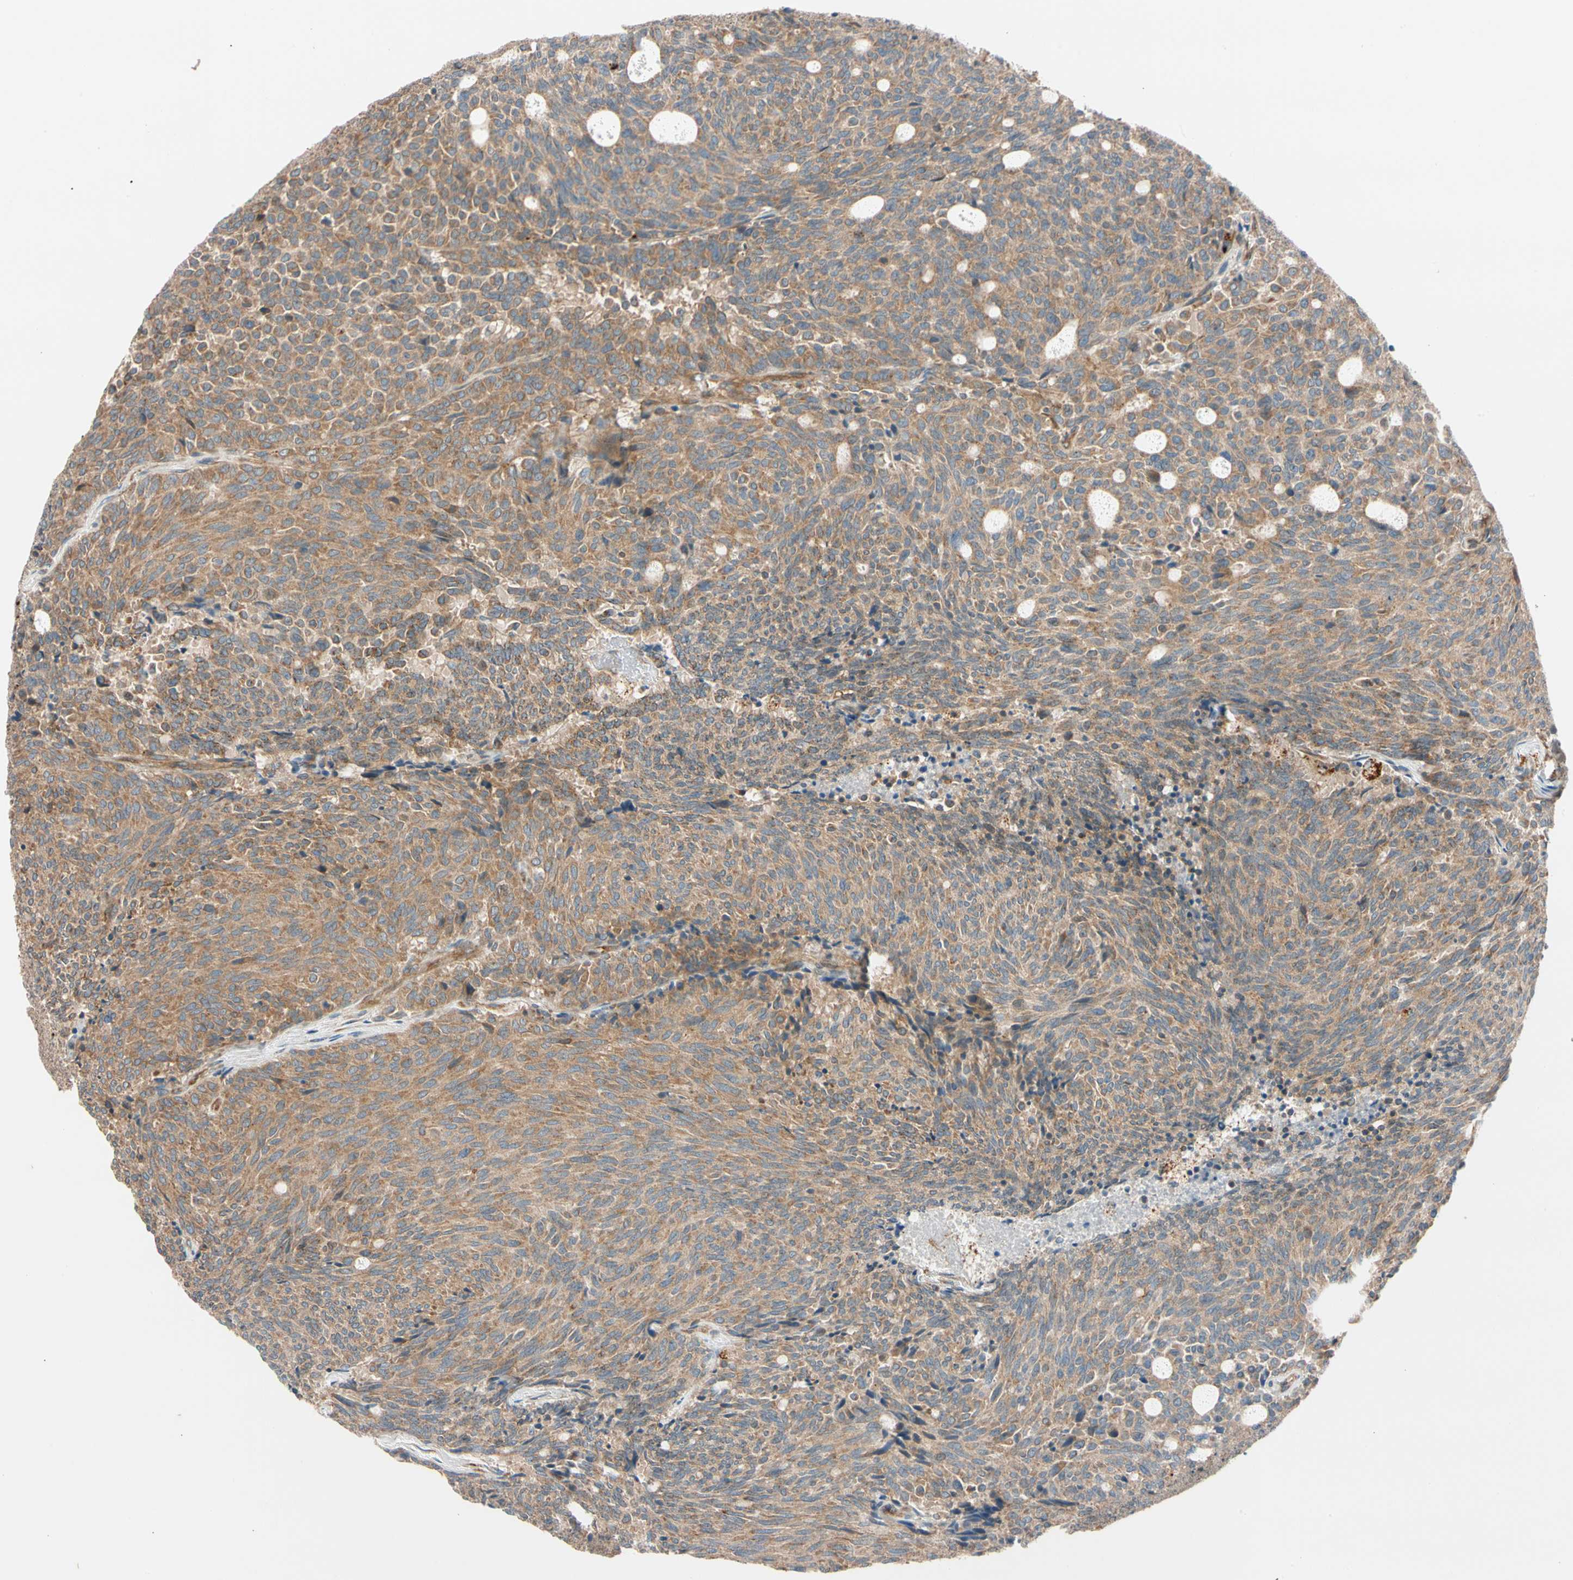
{"staining": {"intensity": "moderate", "quantity": ">75%", "location": "cytoplasmic/membranous"}, "tissue": "carcinoid", "cell_type": "Tumor cells", "image_type": "cancer", "snomed": [{"axis": "morphology", "description": "Carcinoid, malignant, NOS"}, {"axis": "topography", "description": "Pancreas"}], "caption": "This is an image of IHC staining of carcinoid, which shows moderate expression in the cytoplasmic/membranous of tumor cells.", "gene": "PHYH", "patient": {"sex": "female", "age": 54}}